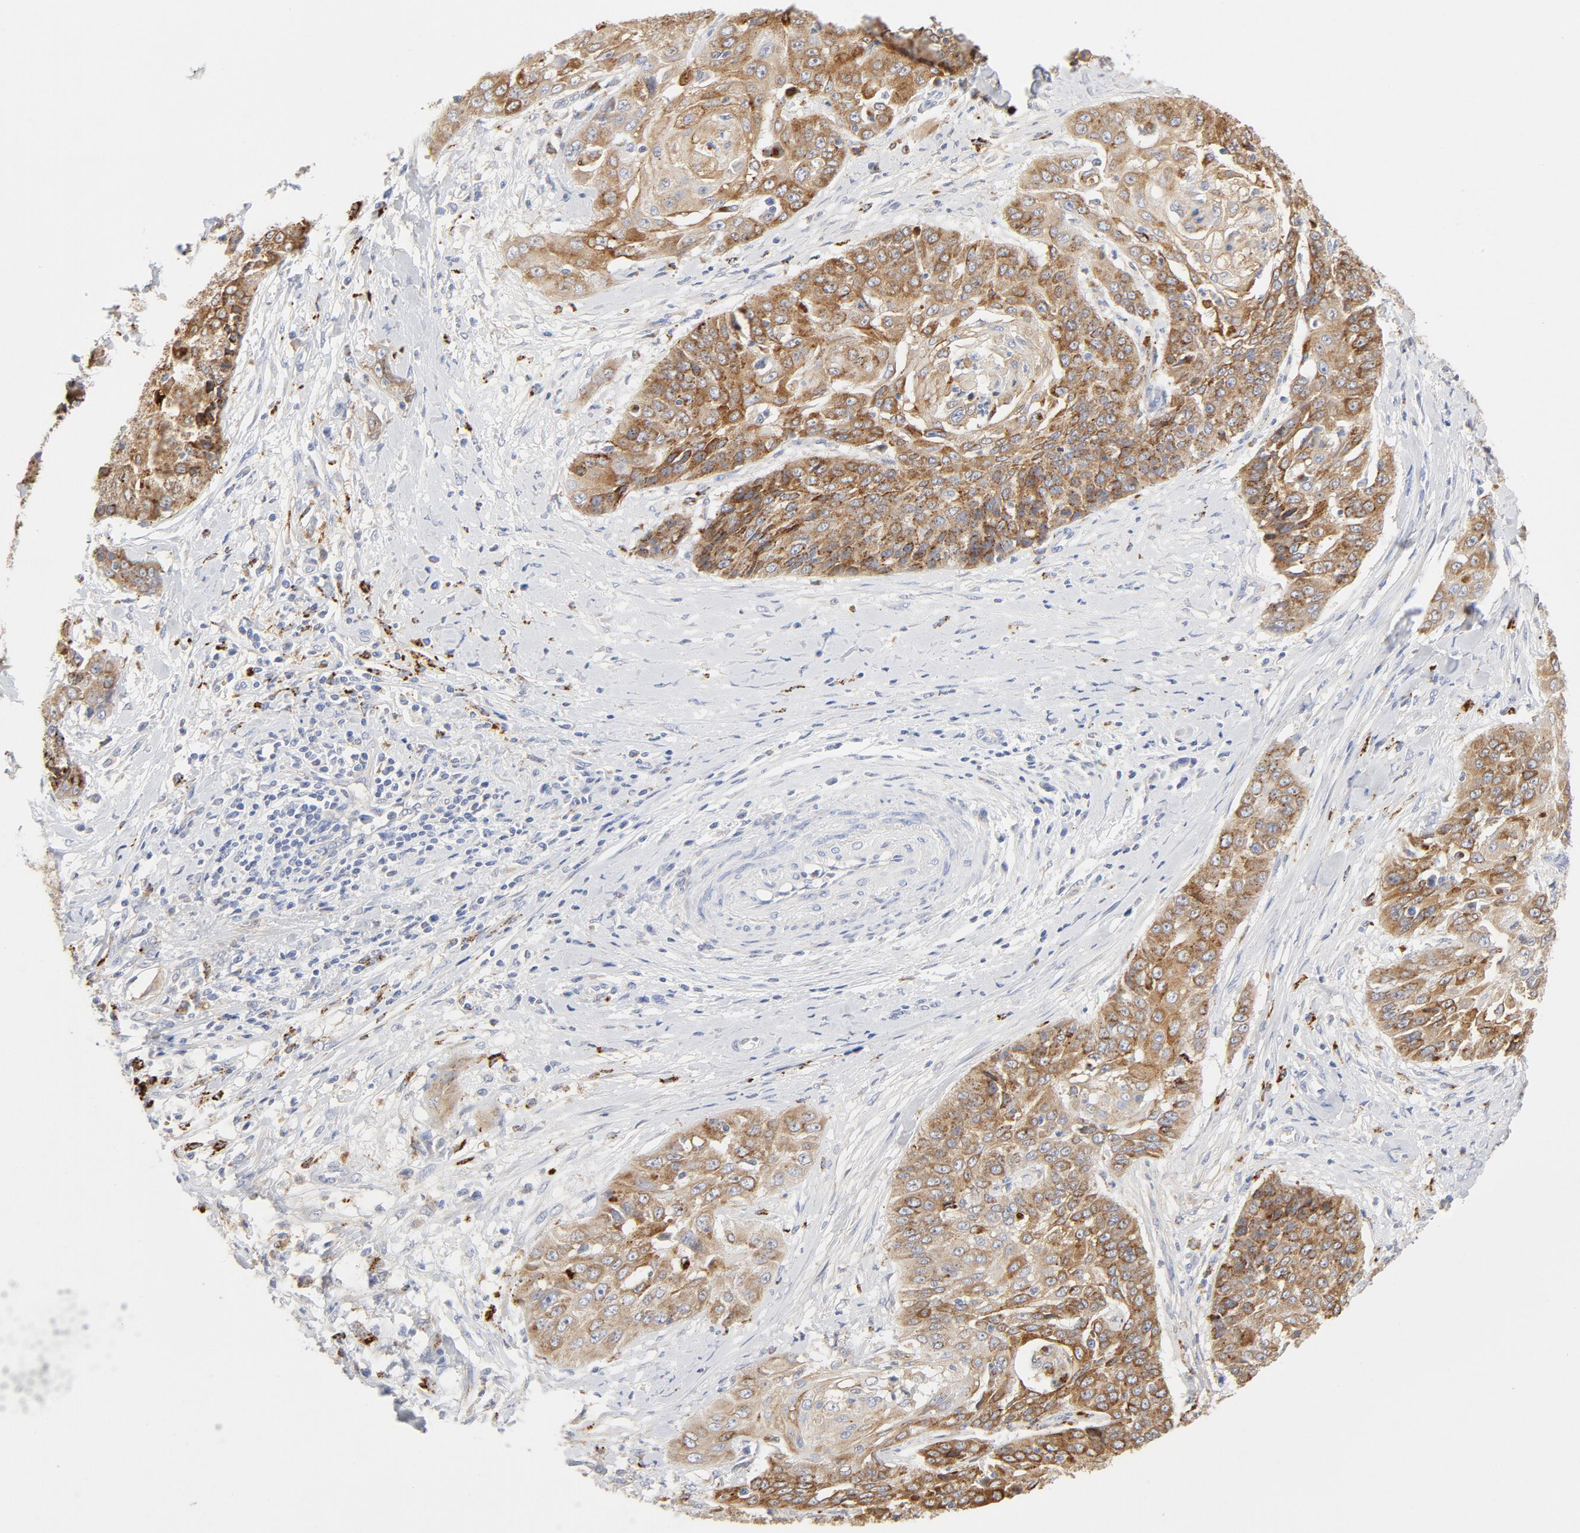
{"staining": {"intensity": "strong", "quantity": ">75%", "location": "cytoplasmic/membranous"}, "tissue": "cervical cancer", "cell_type": "Tumor cells", "image_type": "cancer", "snomed": [{"axis": "morphology", "description": "Squamous cell carcinoma, NOS"}, {"axis": "topography", "description": "Cervix"}], "caption": "Protein staining of squamous cell carcinoma (cervical) tissue reveals strong cytoplasmic/membranous expression in about >75% of tumor cells.", "gene": "MAGEB17", "patient": {"sex": "female", "age": 64}}